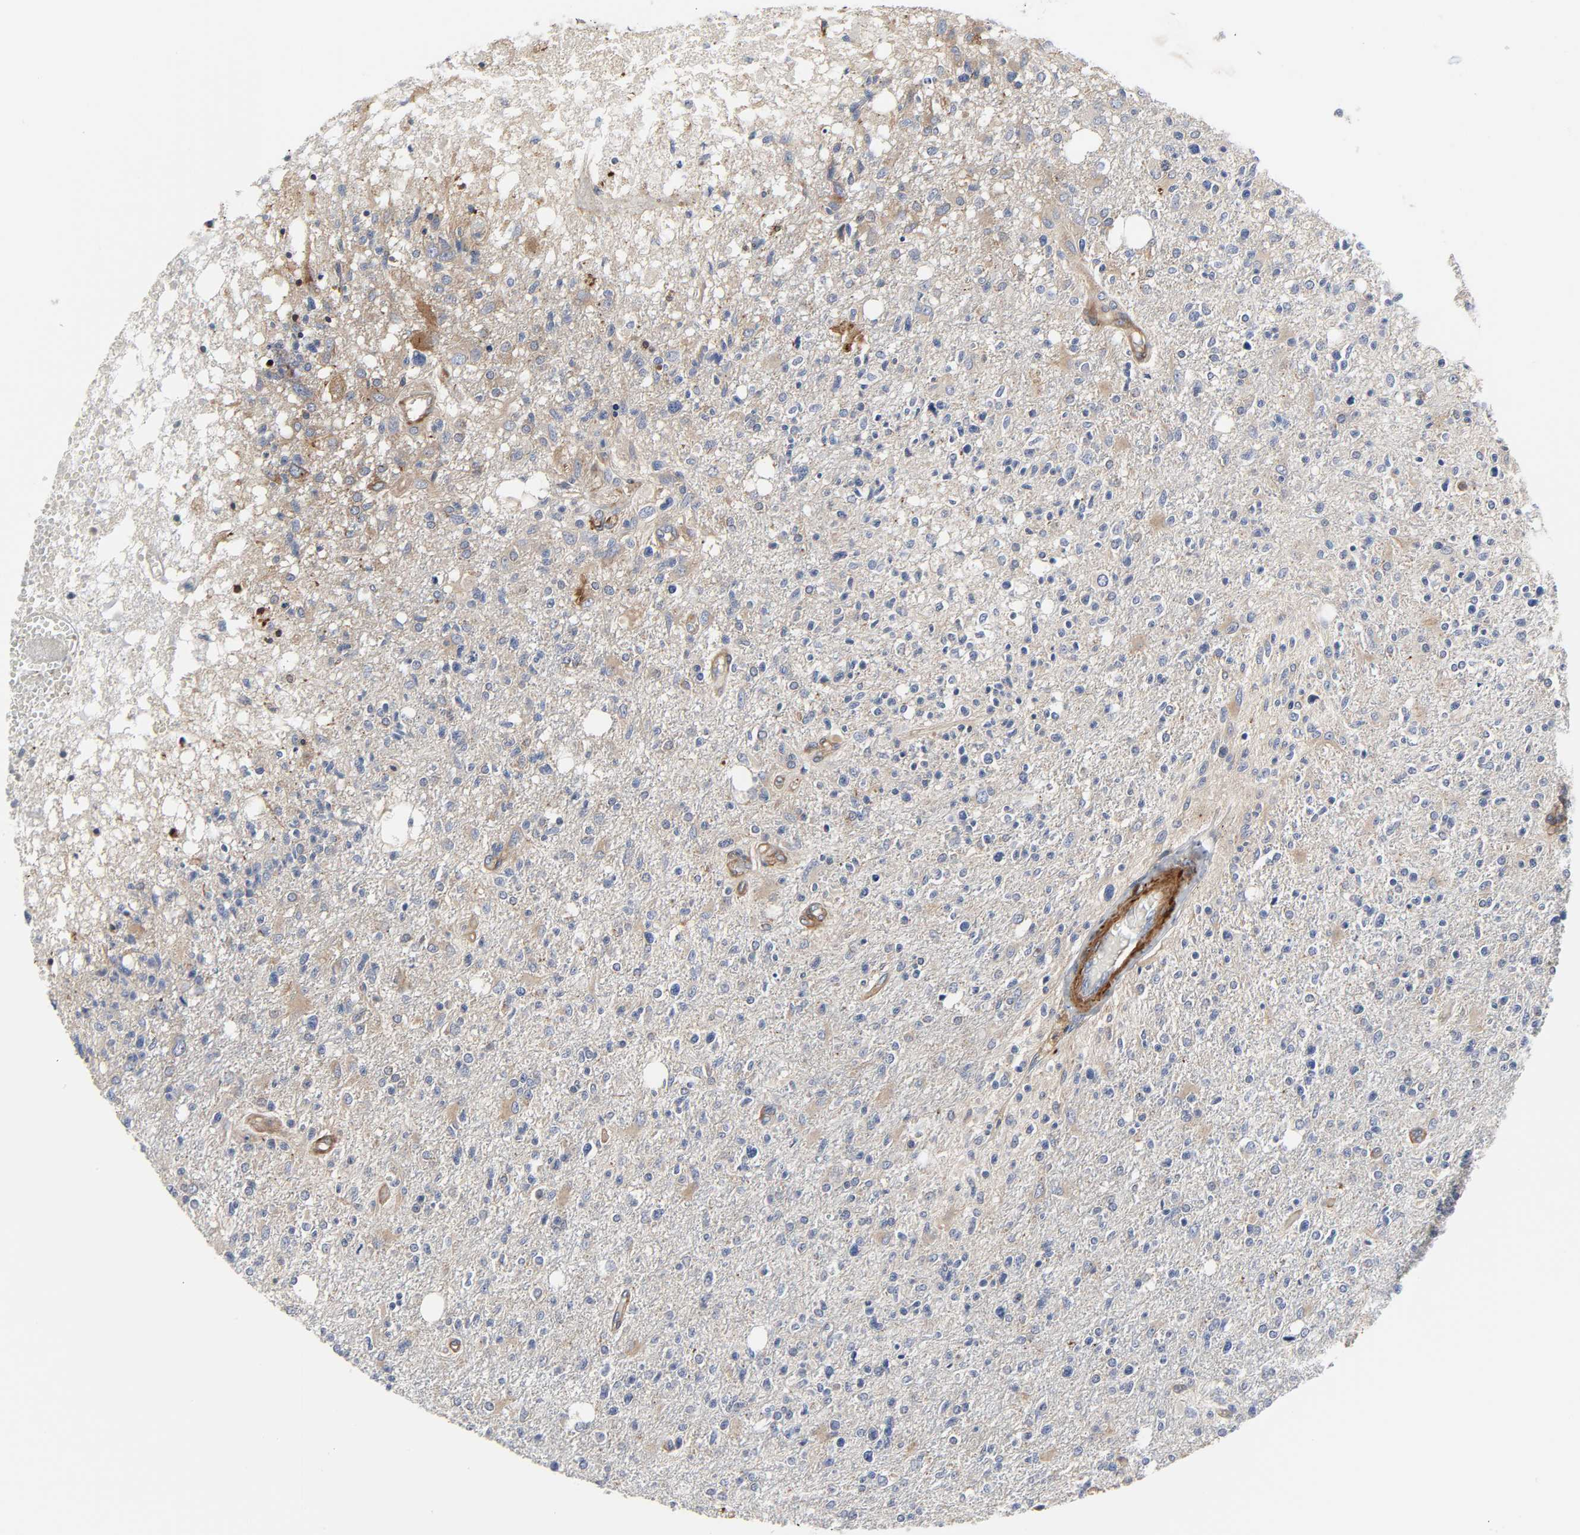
{"staining": {"intensity": "weak", "quantity": "25%-75%", "location": "cytoplasmic/membranous"}, "tissue": "glioma", "cell_type": "Tumor cells", "image_type": "cancer", "snomed": [{"axis": "morphology", "description": "Glioma, malignant, High grade"}, {"axis": "topography", "description": "Cerebral cortex"}], "caption": "Protein expression analysis of malignant glioma (high-grade) reveals weak cytoplasmic/membranous staining in about 25%-75% of tumor cells.", "gene": "ARHGAP1", "patient": {"sex": "male", "age": 76}}